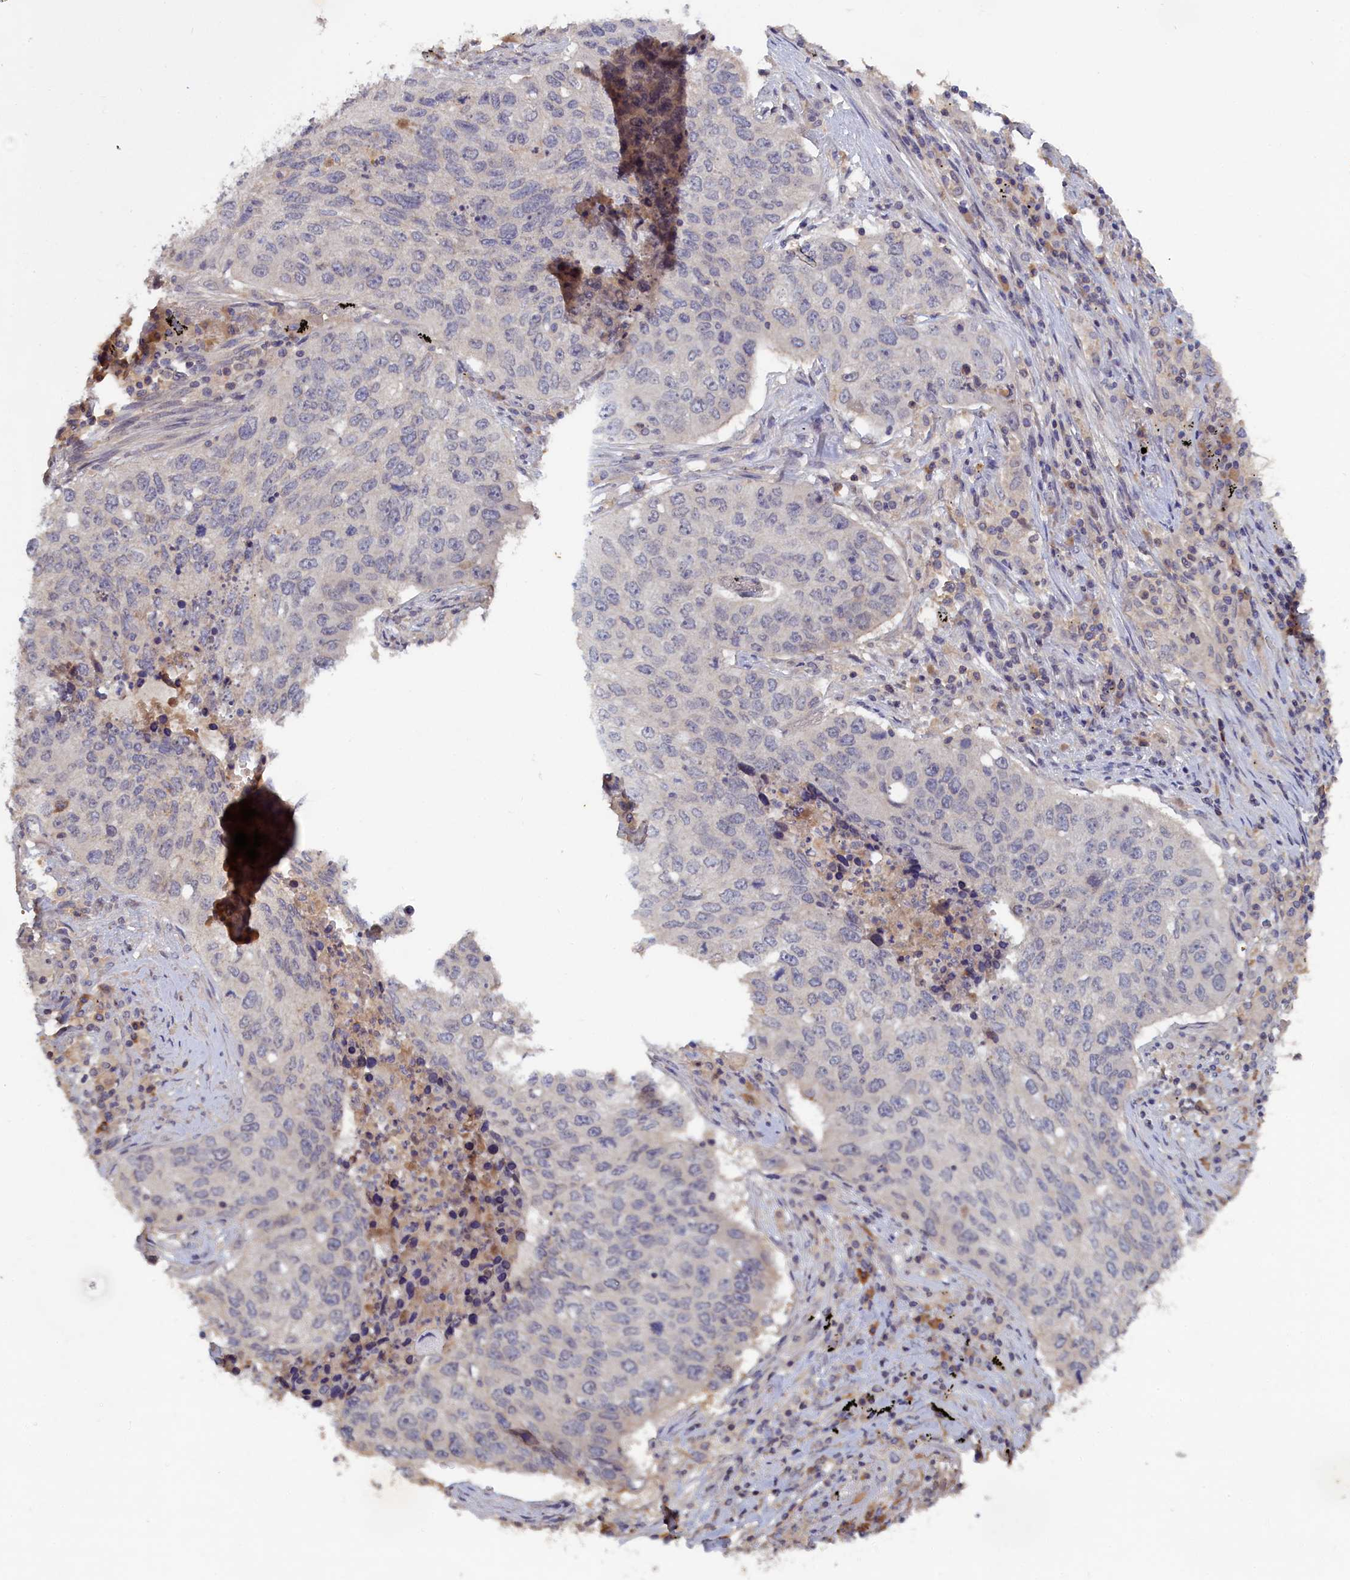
{"staining": {"intensity": "negative", "quantity": "none", "location": "none"}, "tissue": "lung cancer", "cell_type": "Tumor cells", "image_type": "cancer", "snomed": [{"axis": "morphology", "description": "Squamous cell carcinoma, NOS"}, {"axis": "topography", "description": "Lung"}], "caption": "This photomicrograph is of lung squamous cell carcinoma stained with immunohistochemistry (IHC) to label a protein in brown with the nuclei are counter-stained blue. There is no positivity in tumor cells.", "gene": "CELF5", "patient": {"sex": "female", "age": 63}}